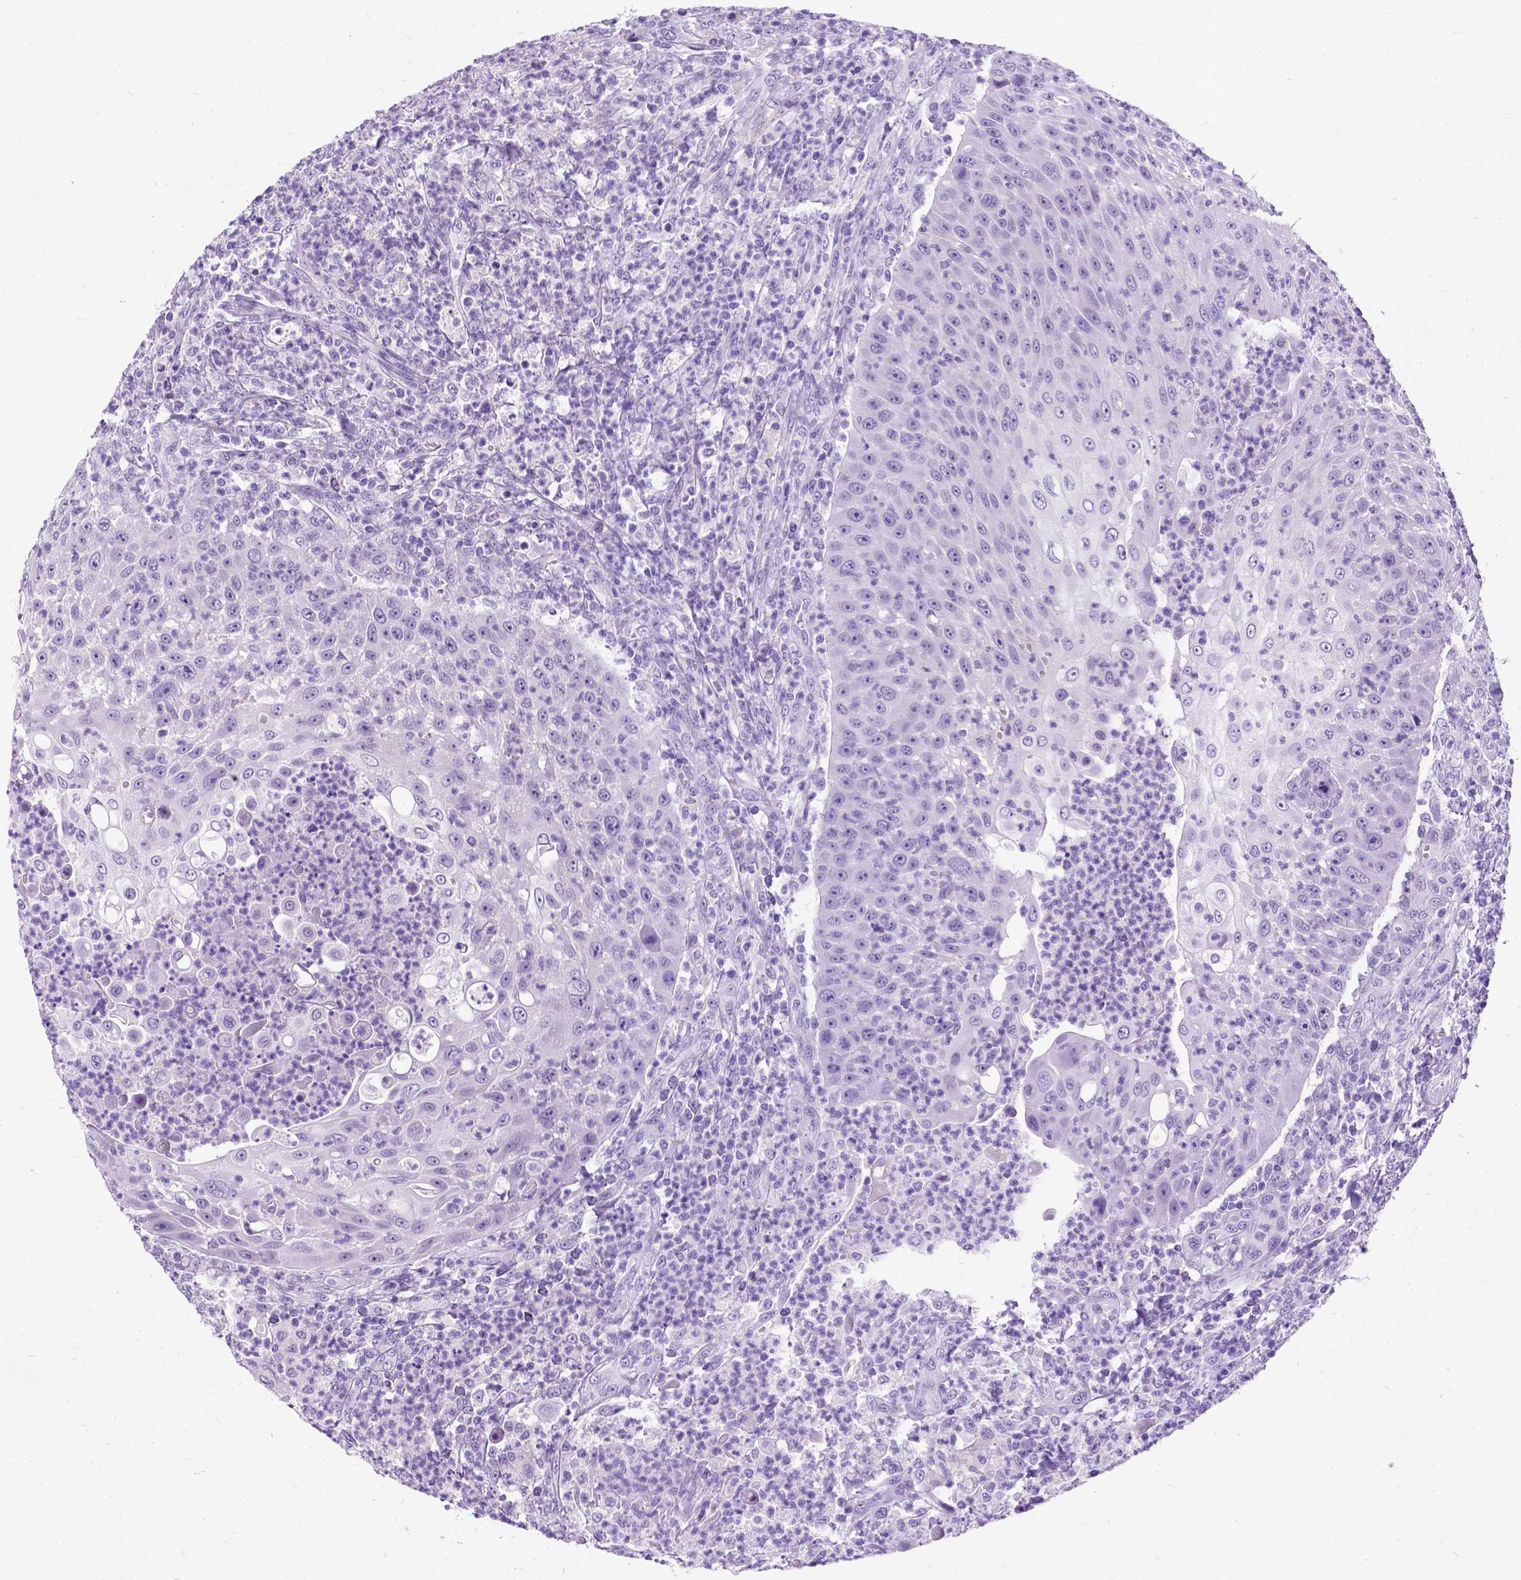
{"staining": {"intensity": "negative", "quantity": "none", "location": "none"}, "tissue": "head and neck cancer", "cell_type": "Tumor cells", "image_type": "cancer", "snomed": [{"axis": "morphology", "description": "Squamous cell carcinoma, NOS"}, {"axis": "topography", "description": "Head-Neck"}], "caption": "Head and neck squamous cell carcinoma was stained to show a protein in brown. There is no significant positivity in tumor cells. Nuclei are stained in blue.", "gene": "NEUROD4", "patient": {"sex": "male", "age": 69}}